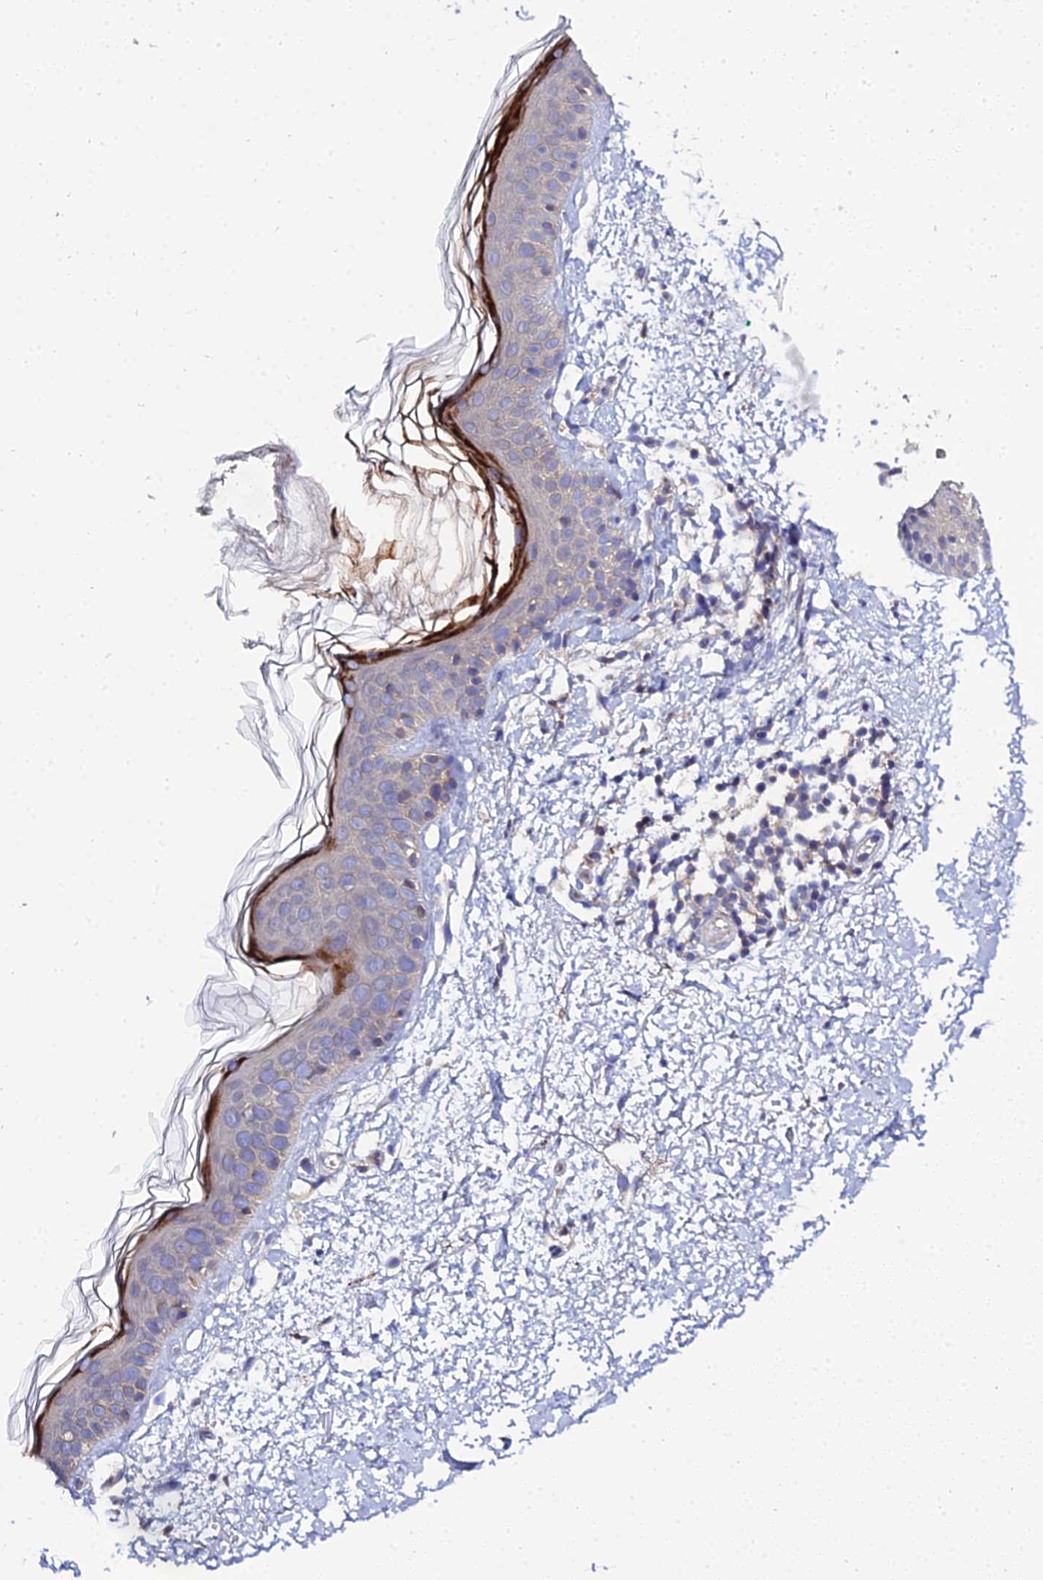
{"staining": {"intensity": "negative", "quantity": "none", "location": "none"}, "tissue": "skin", "cell_type": "Fibroblasts", "image_type": "normal", "snomed": [{"axis": "morphology", "description": "Normal tissue, NOS"}, {"axis": "topography", "description": "Skin"}], "caption": "An immunohistochemistry histopathology image of normal skin is shown. There is no staining in fibroblasts of skin. (IHC, brightfield microscopy, high magnification).", "gene": "C2orf69", "patient": {"sex": "male", "age": 66}}